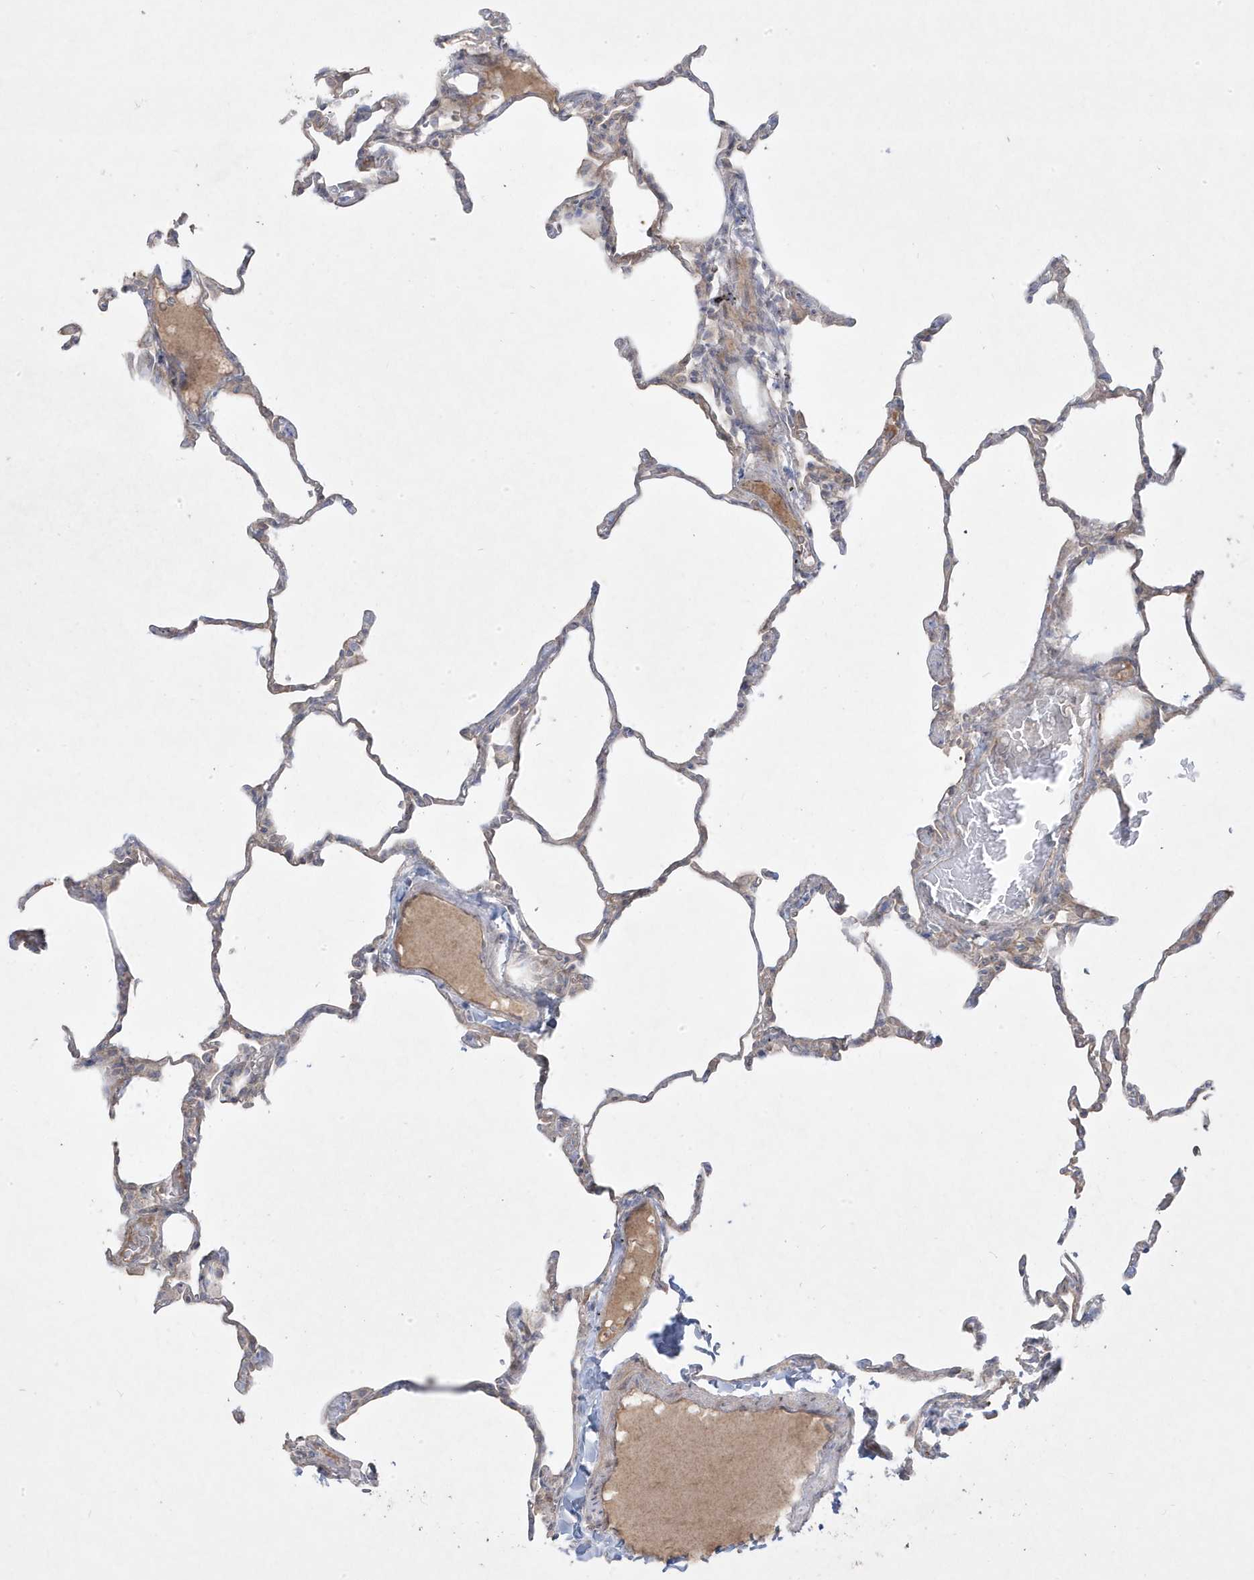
{"staining": {"intensity": "negative", "quantity": "none", "location": "none"}, "tissue": "lung", "cell_type": "Alveolar cells", "image_type": "normal", "snomed": [{"axis": "morphology", "description": "Normal tissue, NOS"}, {"axis": "topography", "description": "Lung"}], "caption": "Immunohistochemistry (IHC) micrograph of normal lung stained for a protein (brown), which displays no expression in alveolar cells. (DAB immunohistochemistry (IHC) with hematoxylin counter stain).", "gene": "RGL4", "patient": {"sex": "male", "age": 20}}